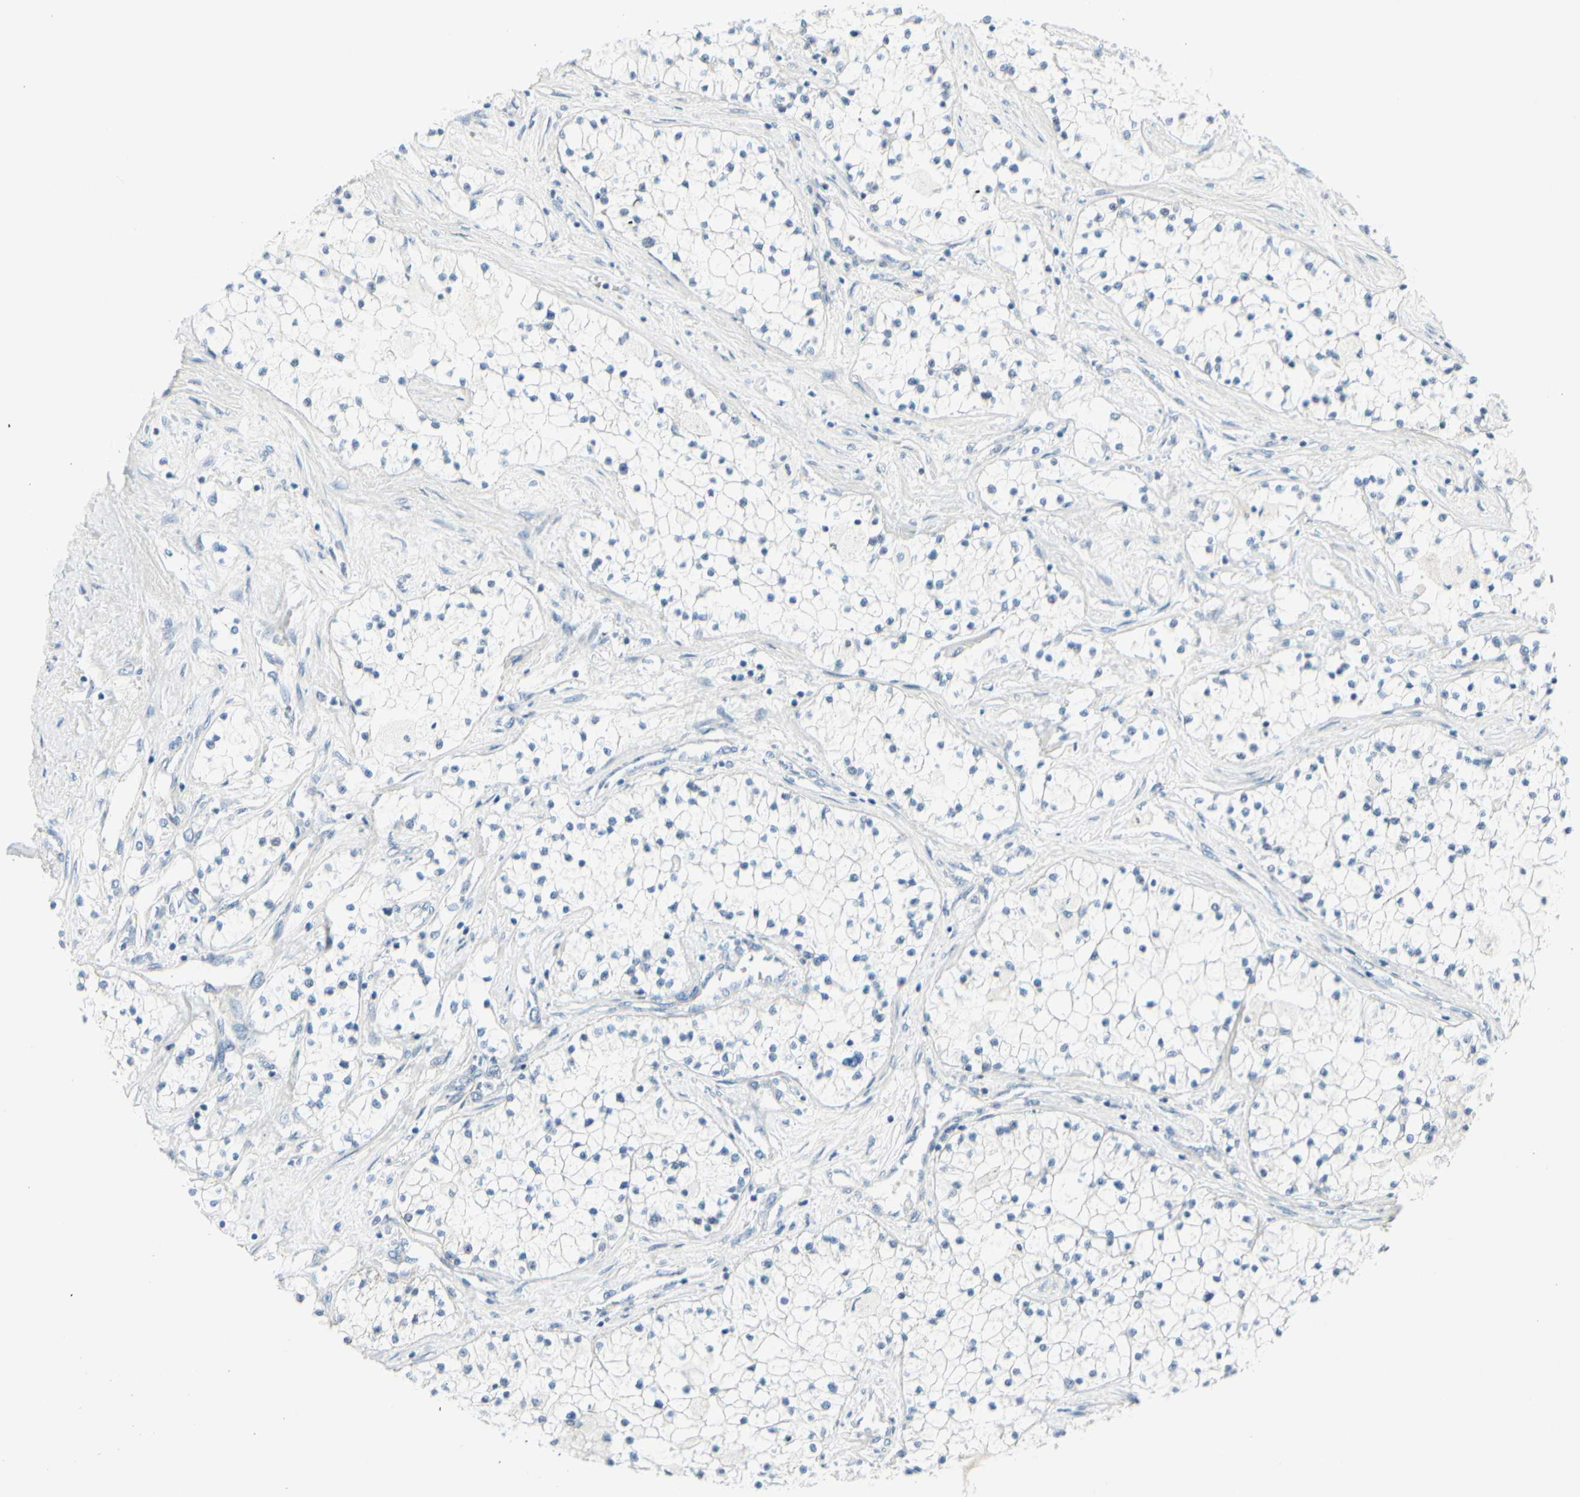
{"staining": {"intensity": "negative", "quantity": "none", "location": "none"}, "tissue": "renal cancer", "cell_type": "Tumor cells", "image_type": "cancer", "snomed": [{"axis": "morphology", "description": "Adenocarcinoma, NOS"}, {"axis": "topography", "description": "Kidney"}], "caption": "Immunohistochemical staining of human renal cancer (adenocarcinoma) exhibits no significant positivity in tumor cells.", "gene": "CDHR5", "patient": {"sex": "male", "age": 68}}